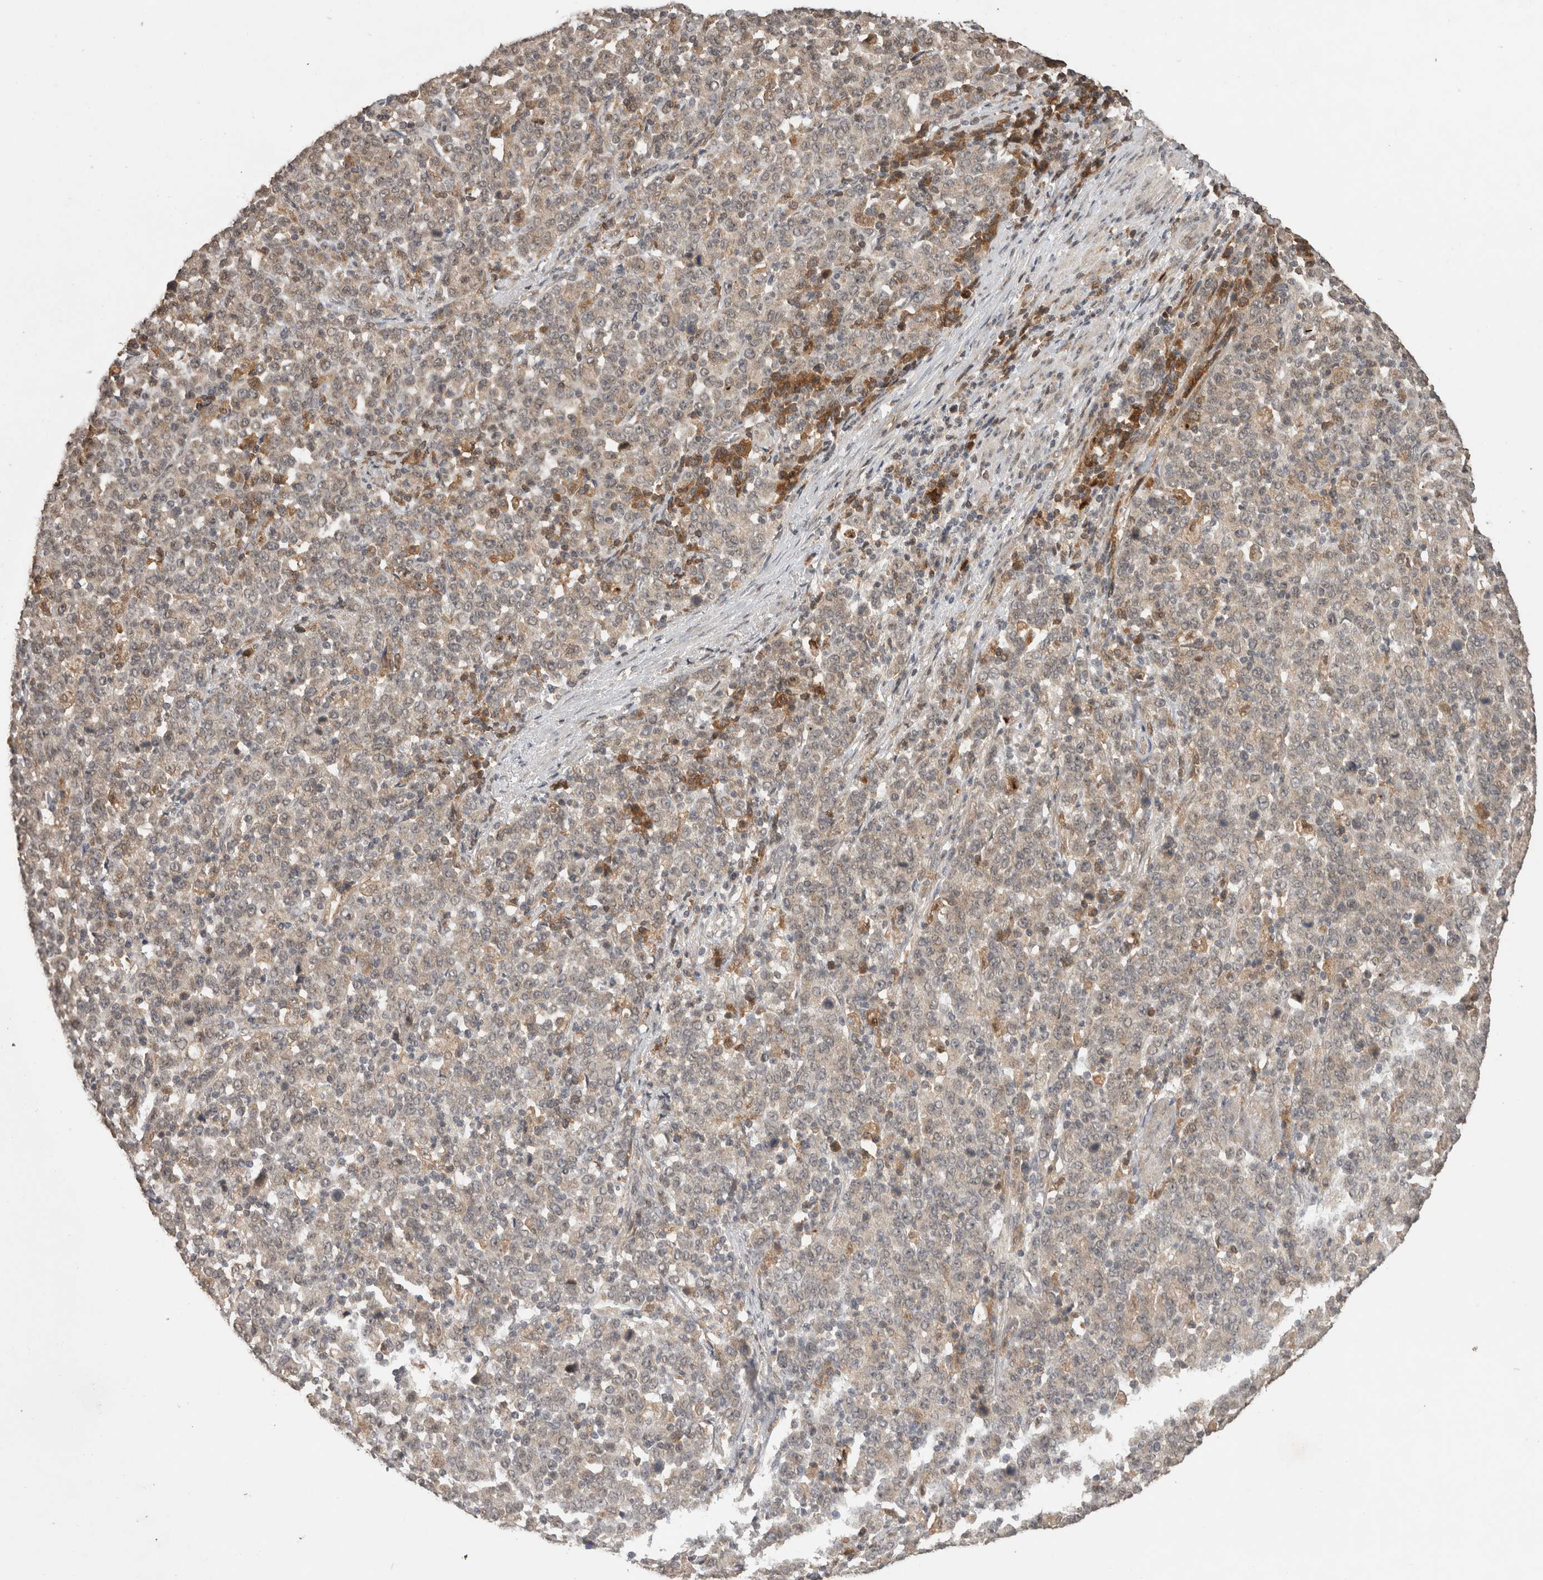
{"staining": {"intensity": "weak", "quantity": ">75%", "location": "cytoplasmic/membranous"}, "tissue": "stomach cancer", "cell_type": "Tumor cells", "image_type": "cancer", "snomed": [{"axis": "morphology", "description": "Adenocarcinoma, NOS"}, {"axis": "topography", "description": "Stomach, upper"}], "caption": "Protein positivity by IHC exhibits weak cytoplasmic/membranous positivity in approximately >75% of tumor cells in adenocarcinoma (stomach).", "gene": "FAM3A", "patient": {"sex": "male", "age": 69}}